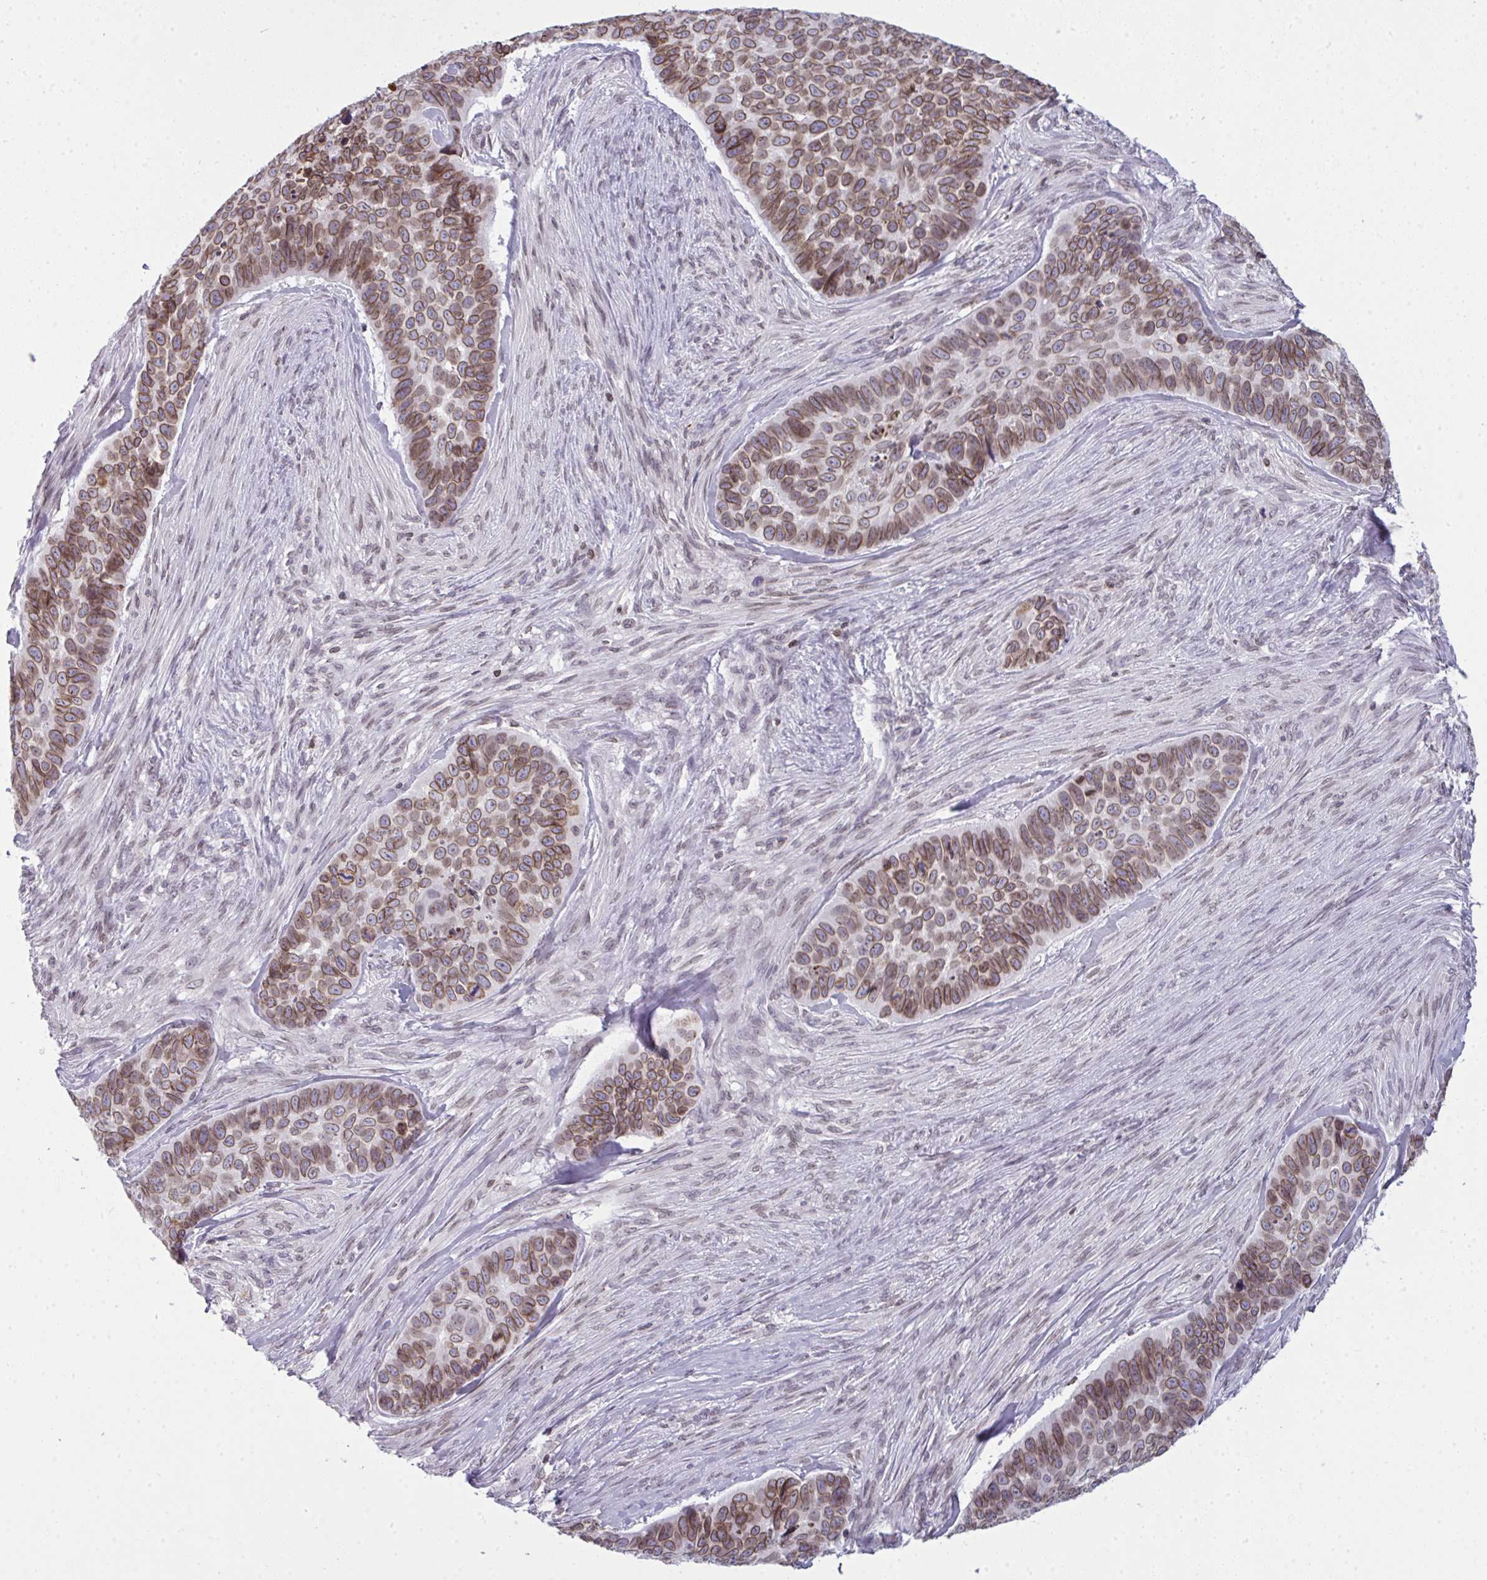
{"staining": {"intensity": "moderate", "quantity": ">75%", "location": "cytoplasmic/membranous,nuclear"}, "tissue": "skin cancer", "cell_type": "Tumor cells", "image_type": "cancer", "snomed": [{"axis": "morphology", "description": "Basal cell carcinoma"}, {"axis": "topography", "description": "Skin"}], "caption": "DAB immunohistochemical staining of skin cancer demonstrates moderate cytoplasmic/membranous and nuclear protein staining in approximately >75% of tumor cells.", "gene": "LMNB2", "patient": {"sex": "female", "age": 82}}